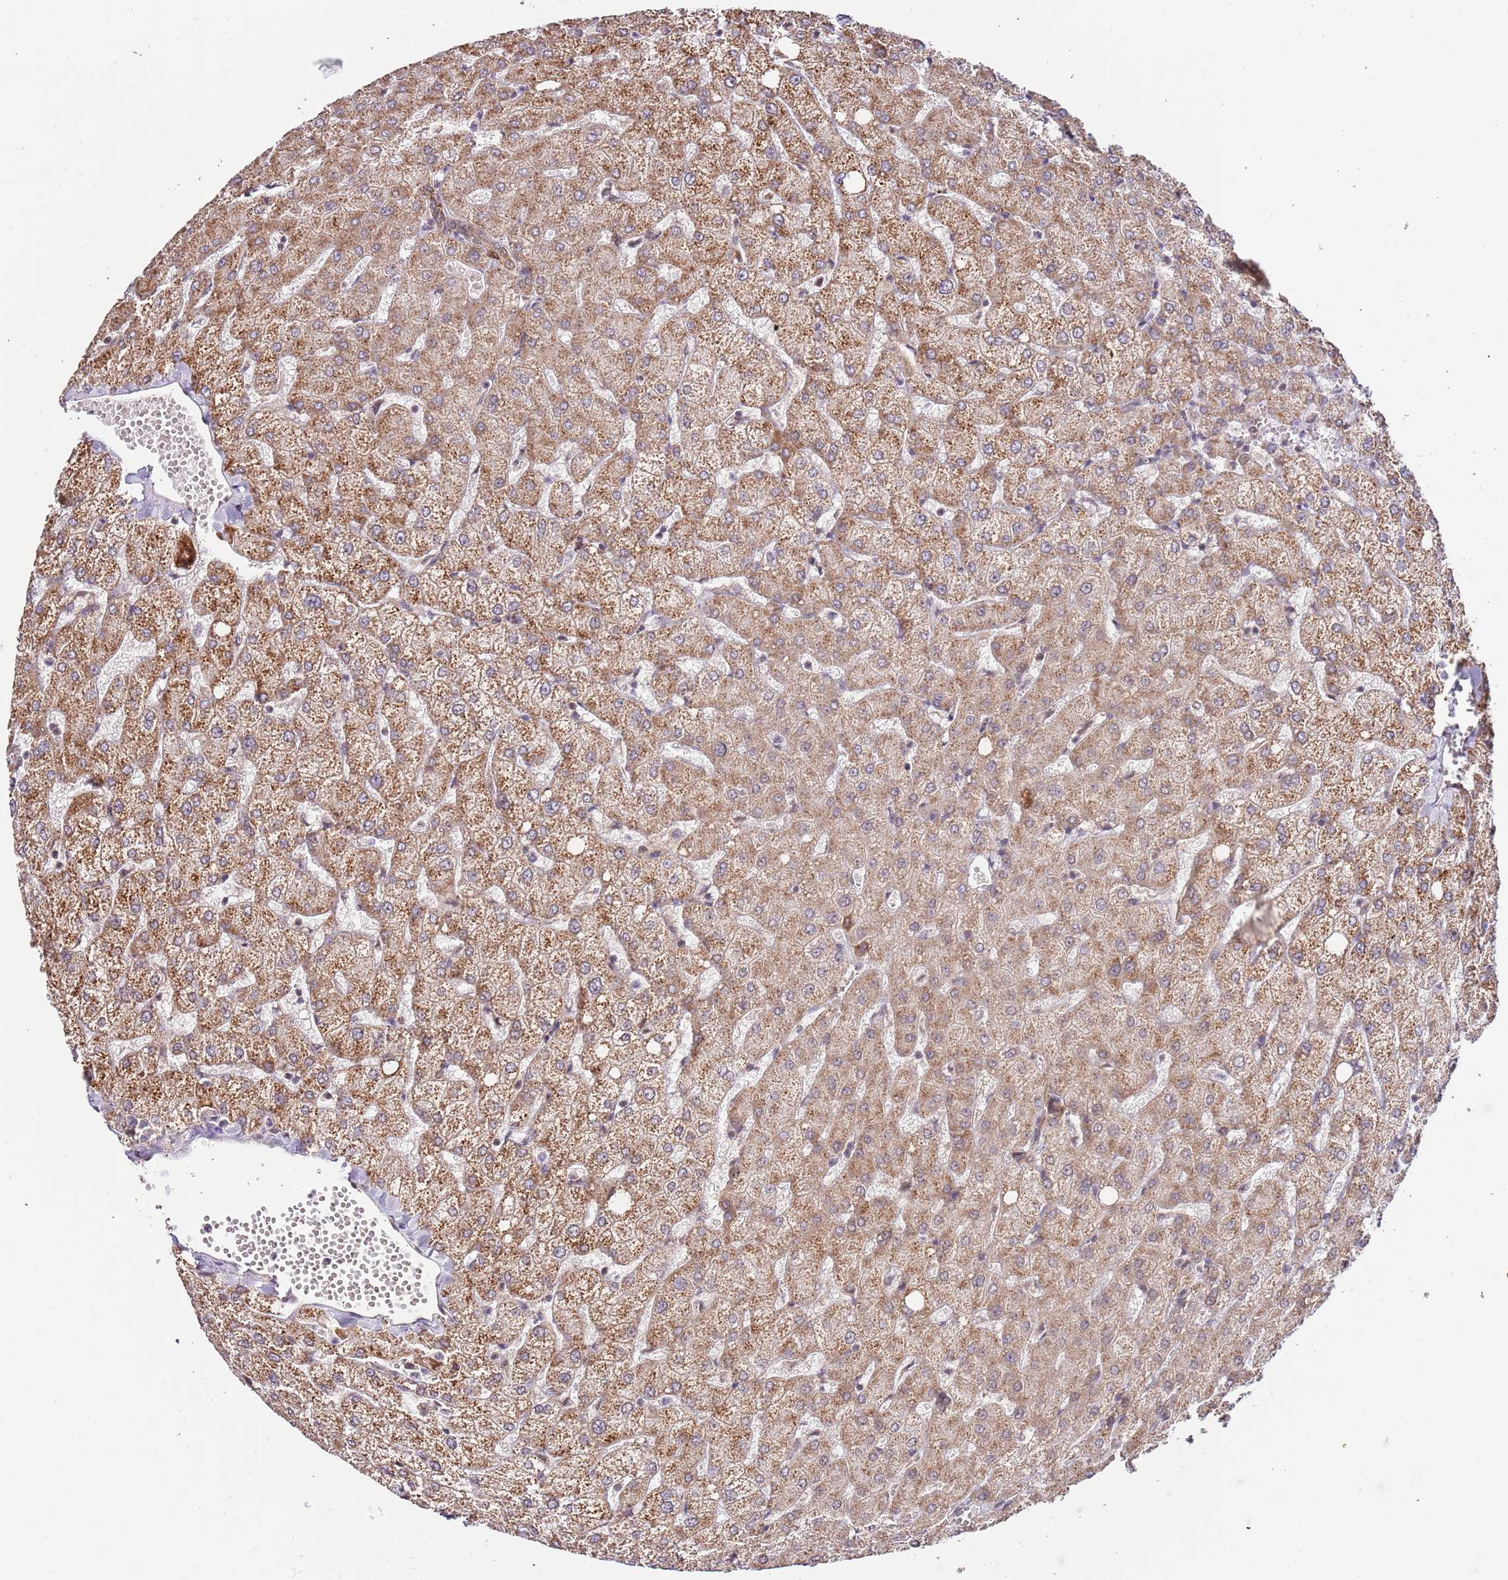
{"staining": {"intensity": "weak", "quantity": ">75%", "location": "cytoplasmic/membranous"}, "tissue": "liver", "cell_type": "Cholangiocytes", "image_type": "normal", "snomed": [{"axis": "morphology", "description": "Normal tissue, NOS"}, {"axis": "topography", "description": "Liver"}], "caption": "Normal liver was stained to show a protein in brown. There is low levels of weak cytoplasmic/membranous positivity in approximately >75% of cholangiocytes.", "gene": "RIF1", "patient": {"sex": "female", "age": 54}}